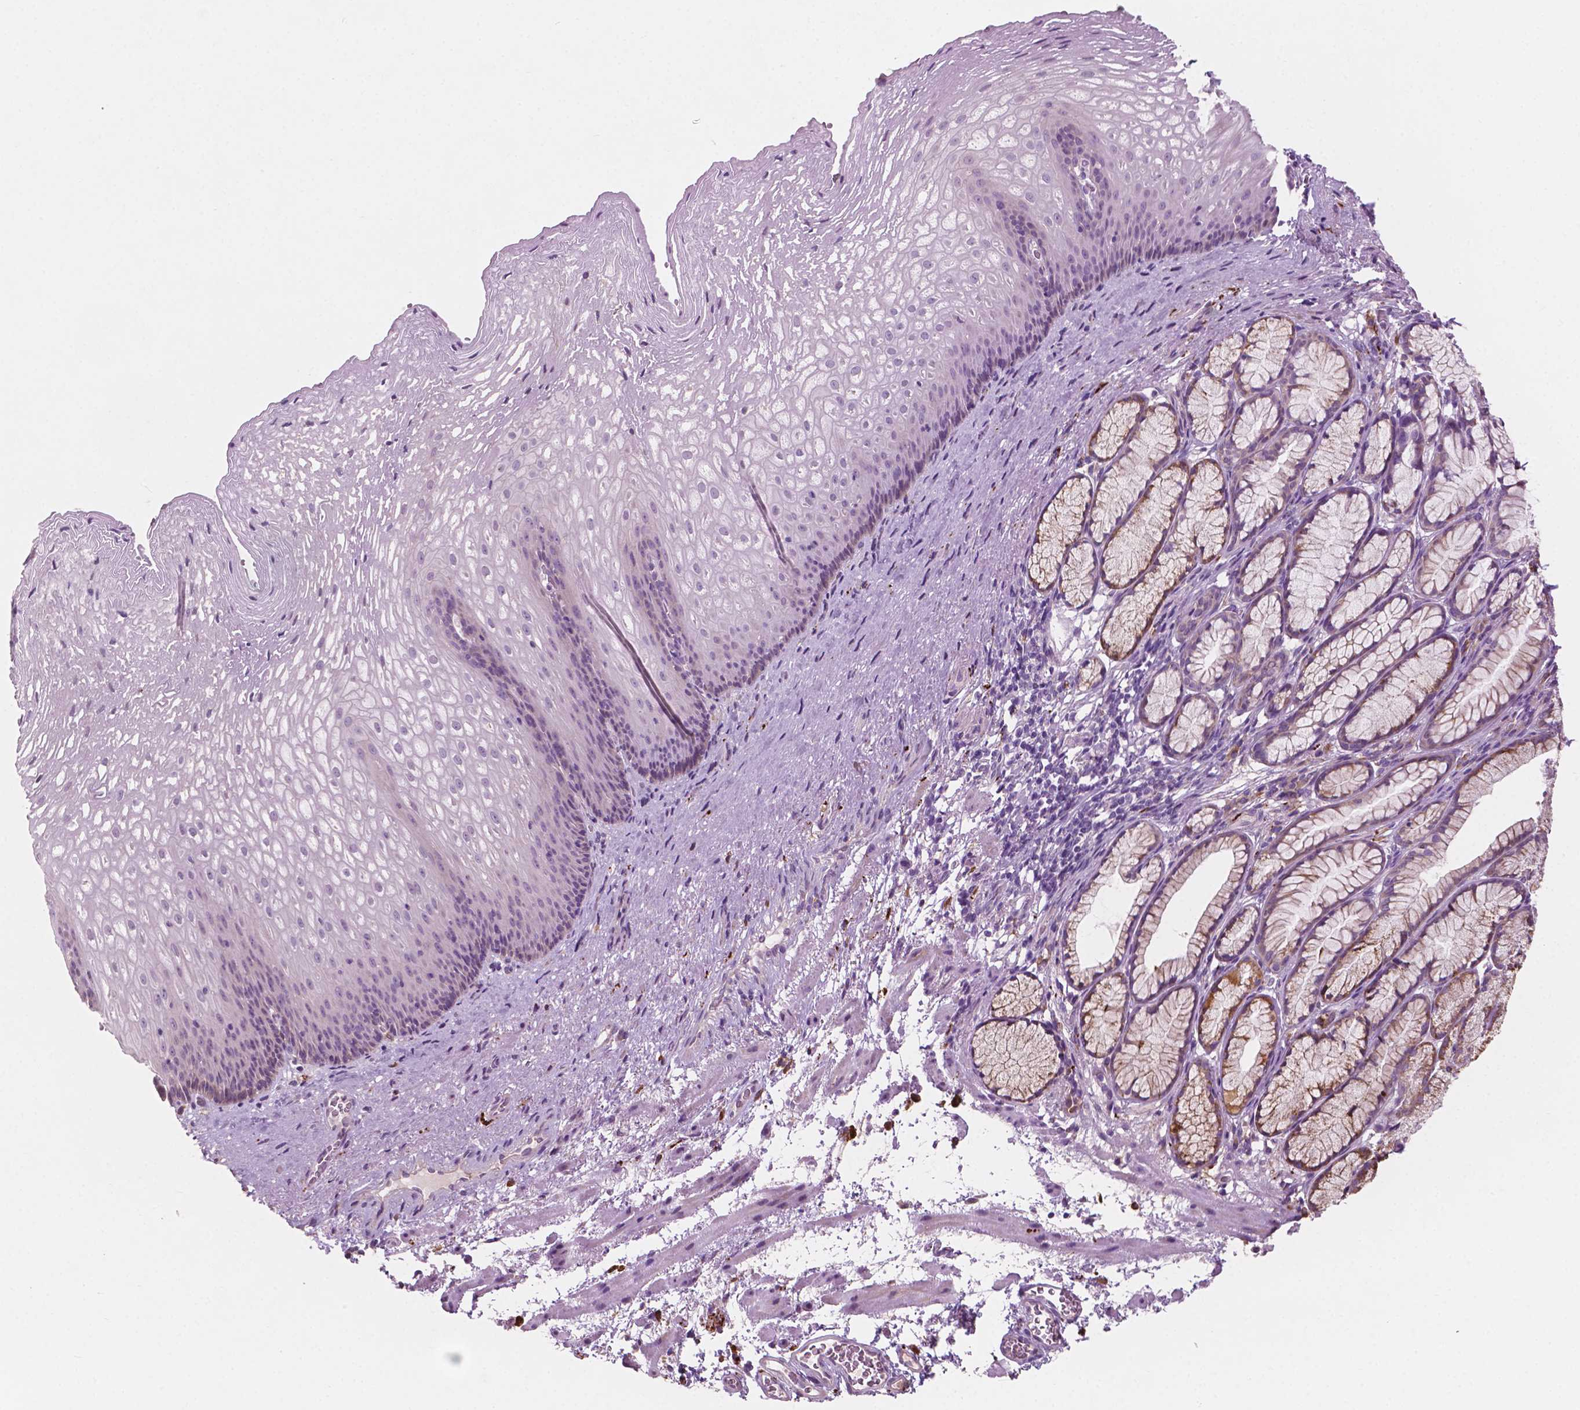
{"staining": {"intensity": "negative", "quantity": "none", "location": "none"}, "tissue": "esophagus", "cell_type": "Squamous epithelial cells", "image_type": "normal", "snomed": [{"axis": "morphology", "description": "Normal tissue, NOS"}, {"axis": "topography", "description": "Esophagus"}], "caption": "Immunohistochemical staining of unremarkable esophagus shows no significant staining in squamous epithelial cells. The staining is performed using DAB brown chromogen with nuclei counter-stained in using hematoxylin.", "gene": "LRP1B", "patient": {"sex": "male", "age": 76}}